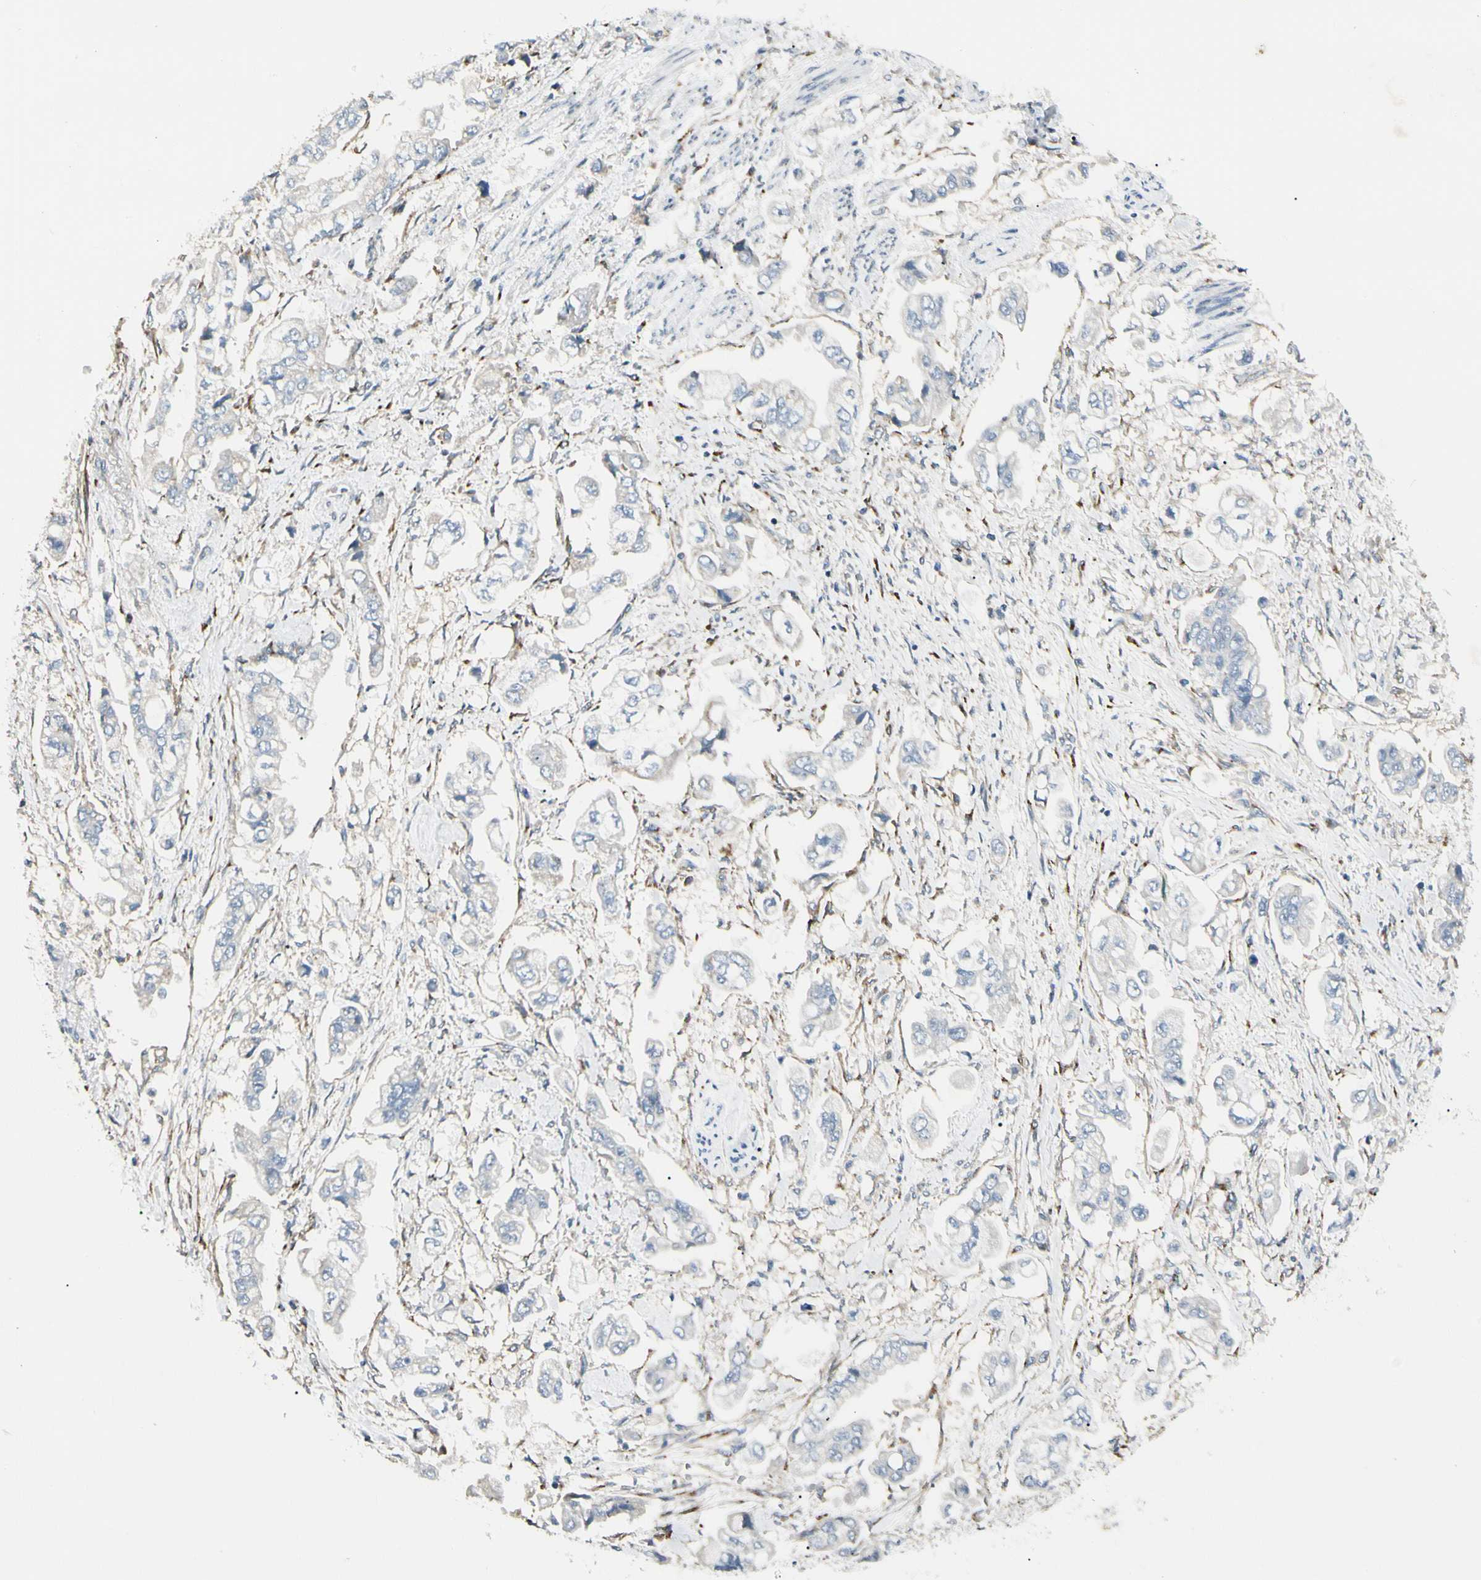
{"staining": {"intensity": "negative", "quantity": "none", "location": "none"}, "tissue": "stomach cancer", "cell_type": "Tumor cells", "image_type": "cancer", "snomed": [{"axis": "morphology", "description": "Adenocarcinoma, NOS"}, {"axis": "topography", "description": "Stomach"}], "caption": "This is a image of immunohistochemistry (IHC) staining of stomach cancer (adenocarcinoma), which shows no positivity in tumor cells.", "gene": "ABCA3", "patient": {"sex": "male", "age": 62}}